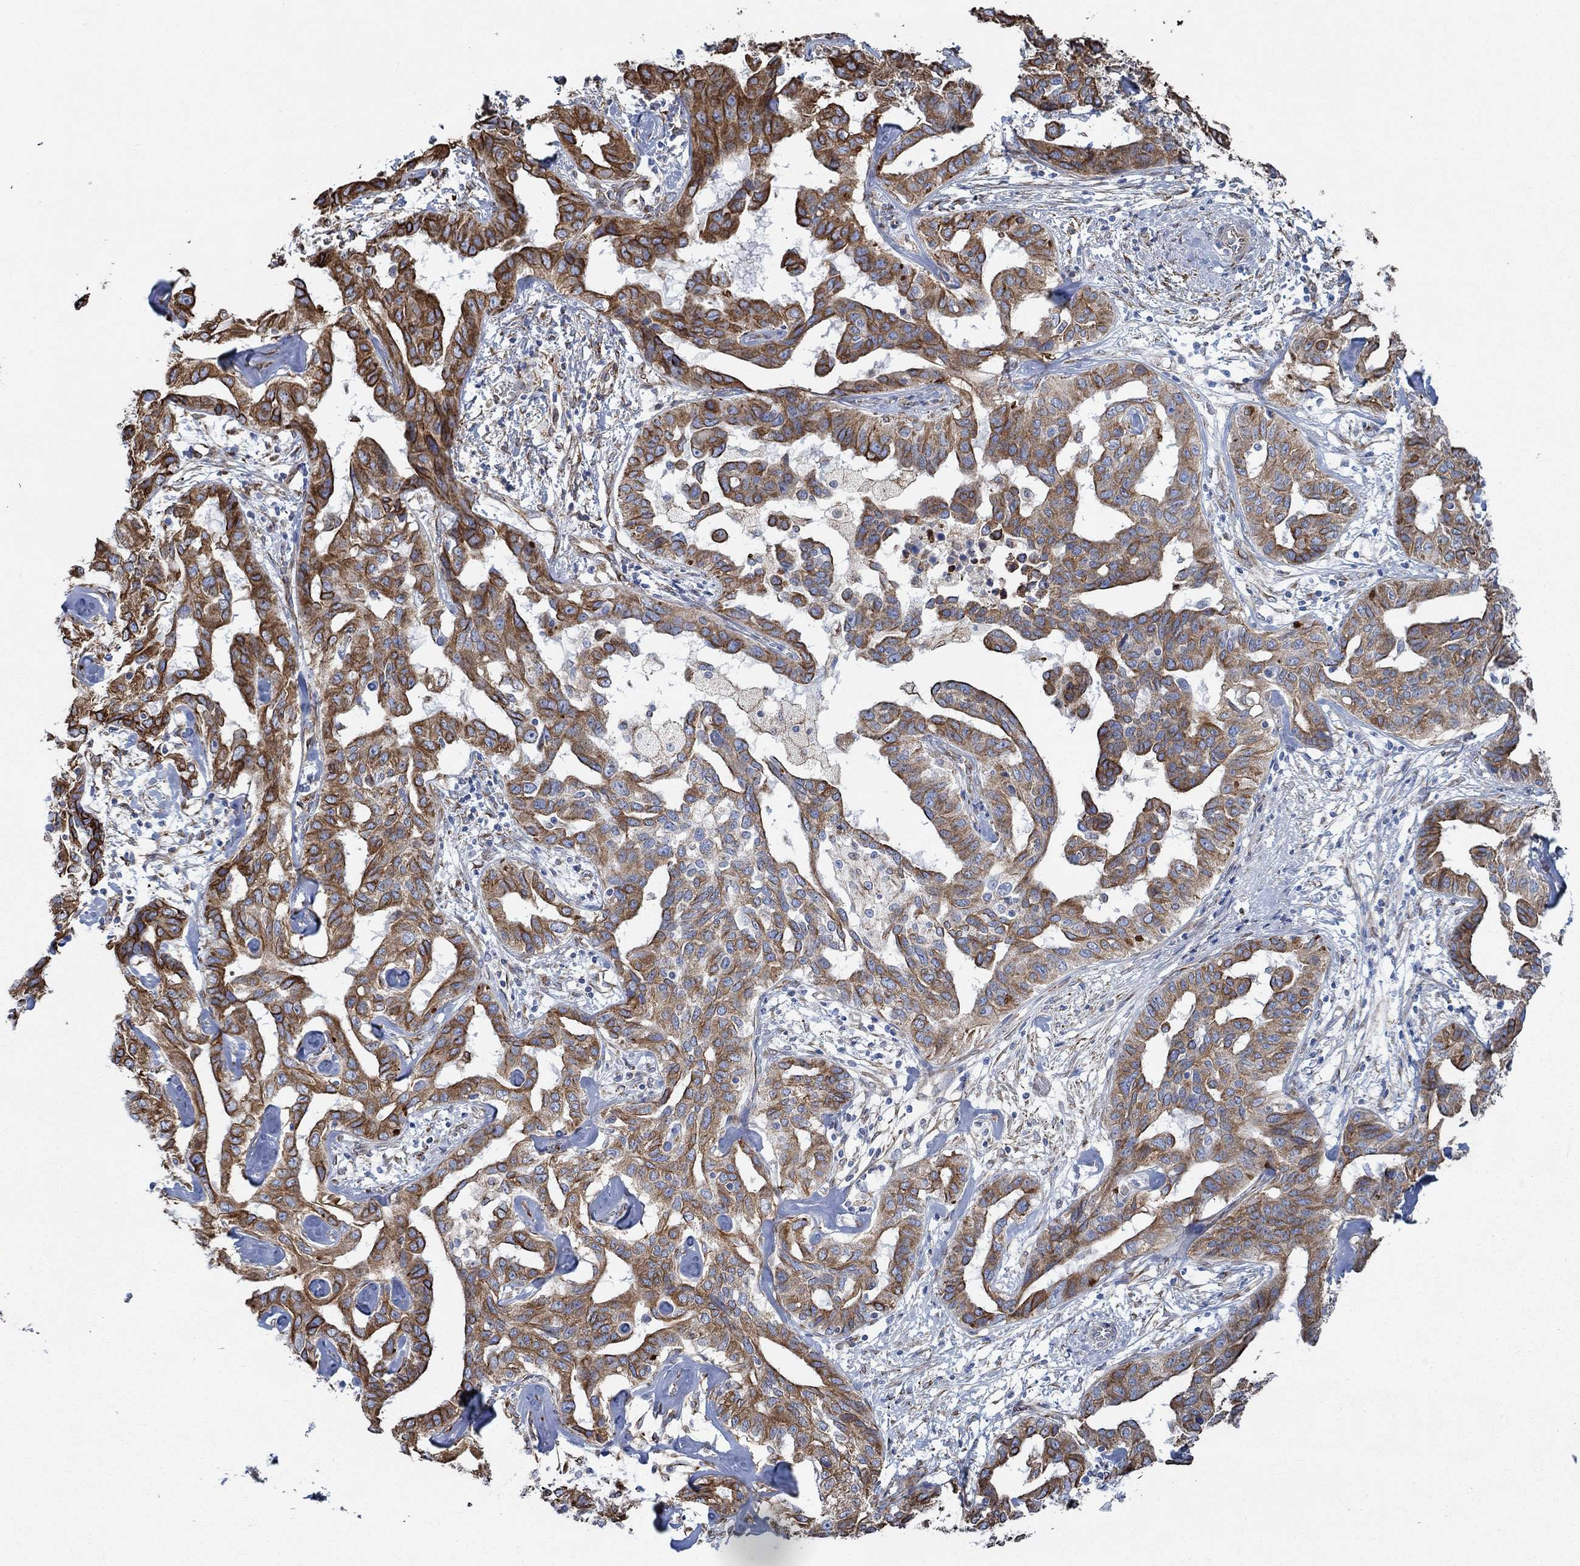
{"staining": {"intensity": "strong", "quantity": "25%-75%", "location": "cytoplasmic/membranous"}, "tissue": "liver cancer", "cell_type": "Tumor cells", "image_type": "cancer", "snomed": [{"axis": "morphology", "description": "Cholangiocarcinoma"}, {"axis": "topography", "description": "Liver"}], "caption": "Tumor cells demonstrate high levels of strong cytoplasmic/membranous positivity in about 25%-75% of cells in human cholangiocarcinoma (liver).", "gene": "STC2", "patient": {"sex": "male", "age": 59}}